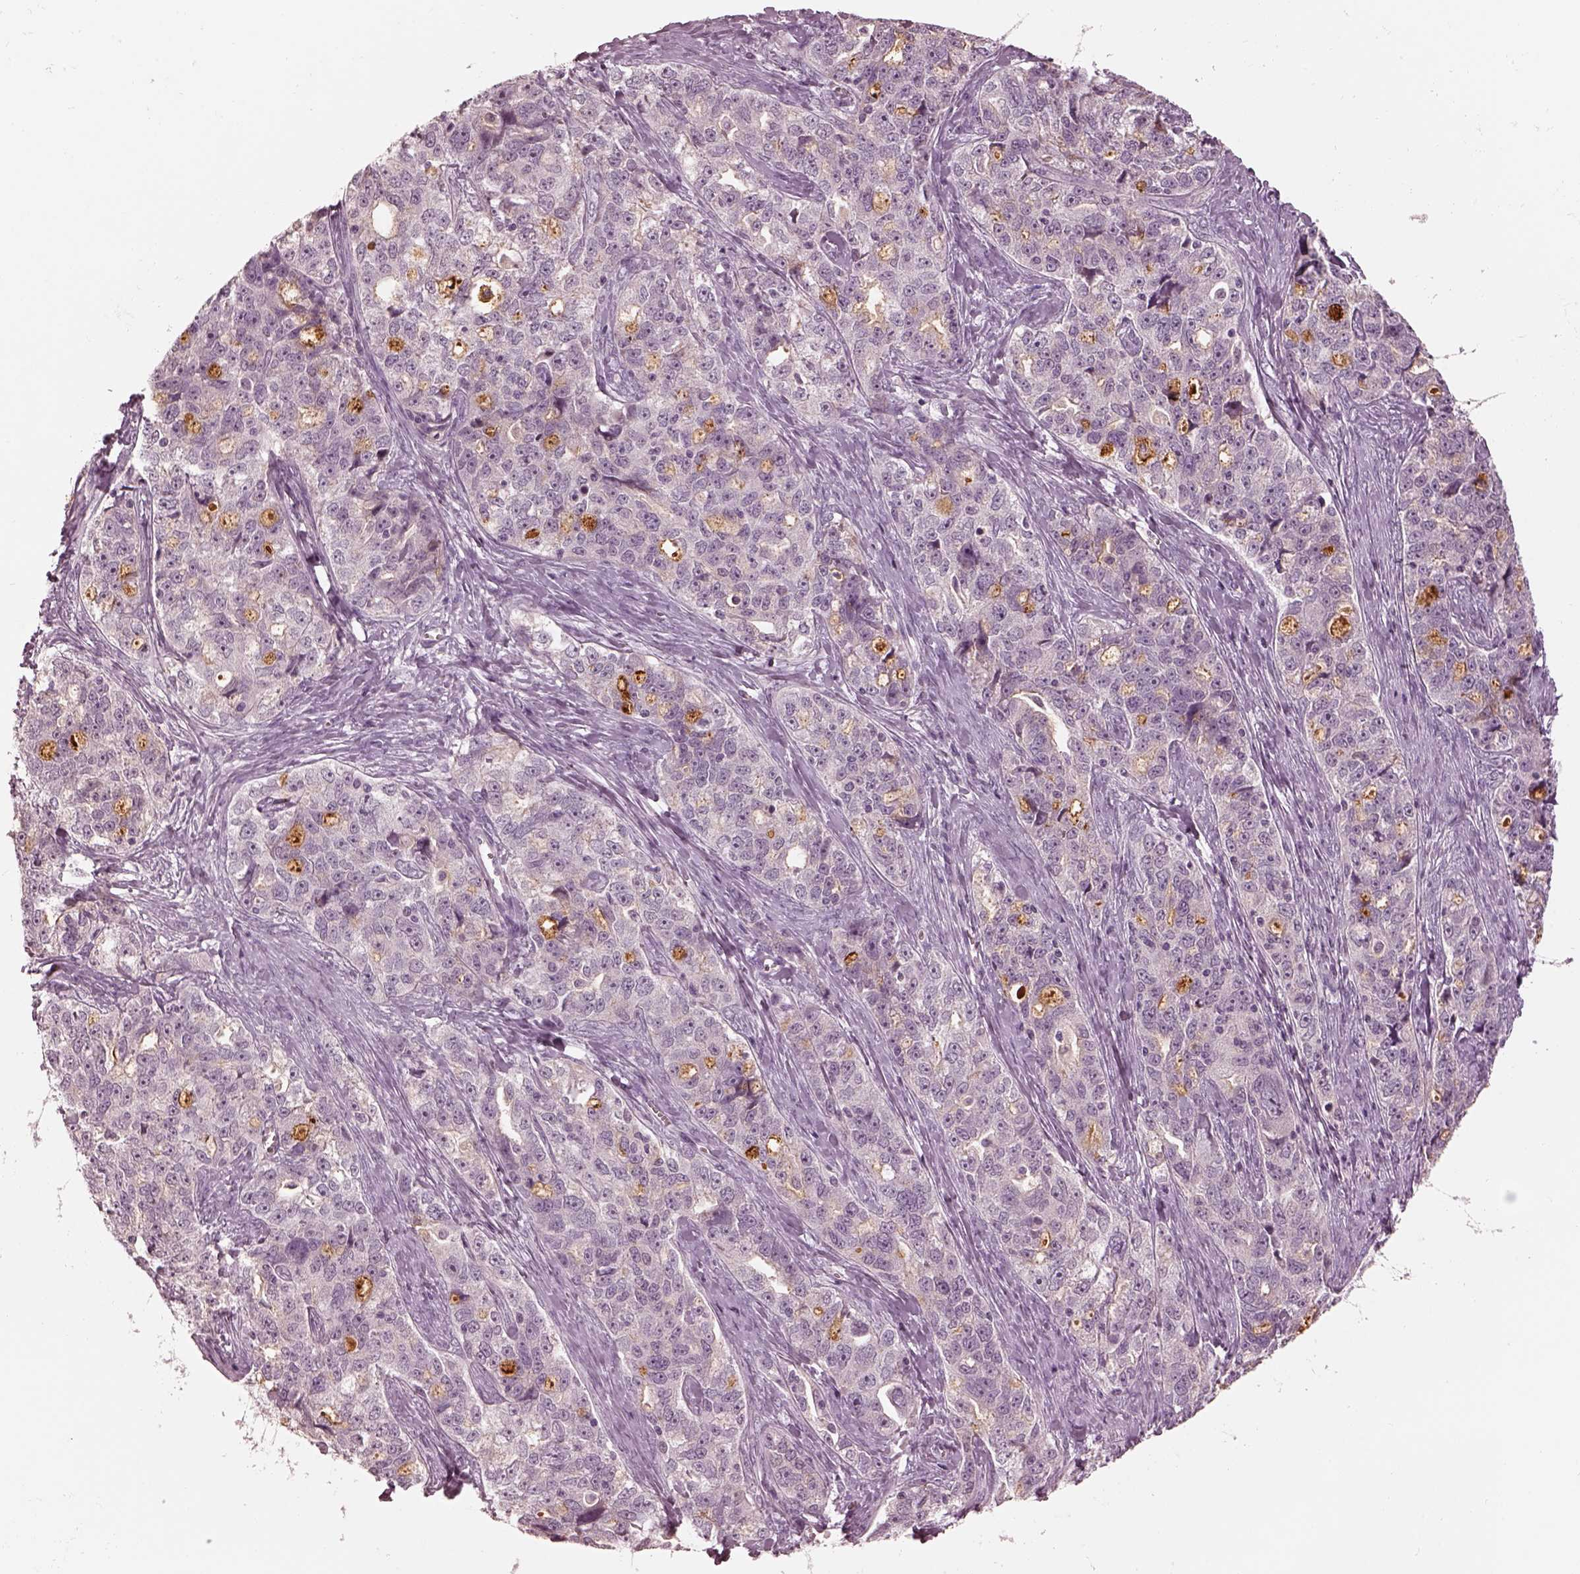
{"staining": {"intensity": "negative", "quantity": "none", "location": "none"}, "tissue": "ovarian cancer", "cell_type": "Tumor cells", "image_type": "cancer", "snomed": [{"axis": "morphology", "description": "Cystadenocarcinoma, serous, NOS"}, {"axis": "topography", "description": "Ovary"}], "caption": "High power microscopy photomicrograph of an immunohistochemistry histopathology image of ovarian cancer (serous cystadenocarcinoma), revealing no significant expression in tumor cells.", "gene": "KCNA2", "patient": {"sex": "female", "age": 51}}